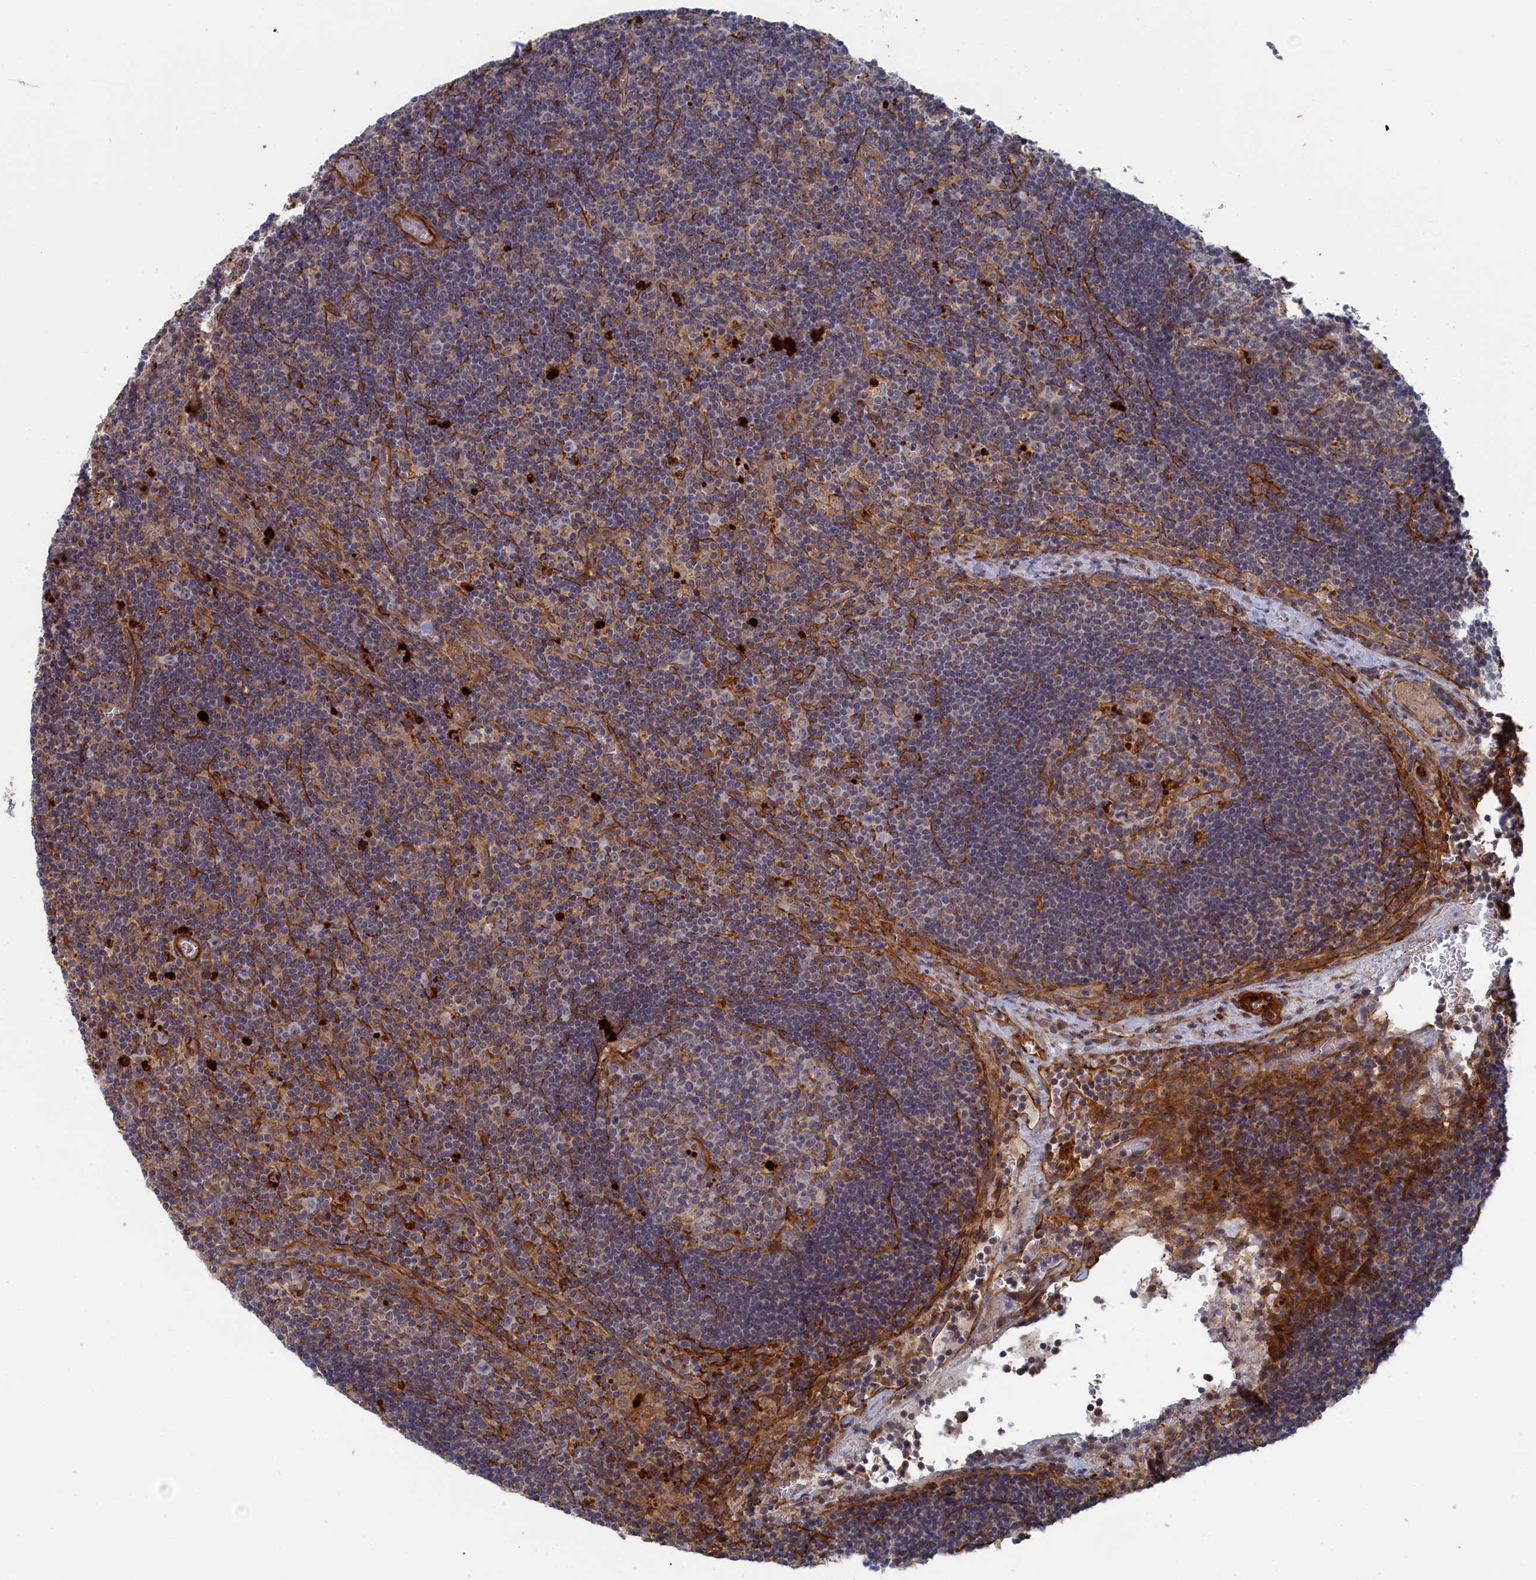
{"staining": {"intensity": "negative", "quantity": "none", "location": "none"}, "tissue": "lymph node", "cell_type": "Germinal center cells", "image_type": "normal", "snomed": [{"axis": "morphology", "description": "Normal tissue, NOS"}, {"axis": "topography", "description": "Lymph node"}], "caption": "Germinal center cells show no significant staining in unremarkable lymph node. (DAB (3,3'-diaminobenzidine) immunohistochemistry visualized using brightfield microscopy, high magnification).", "gene": "FILIP1L", "patient": {"sex": "male", "age": 58}}